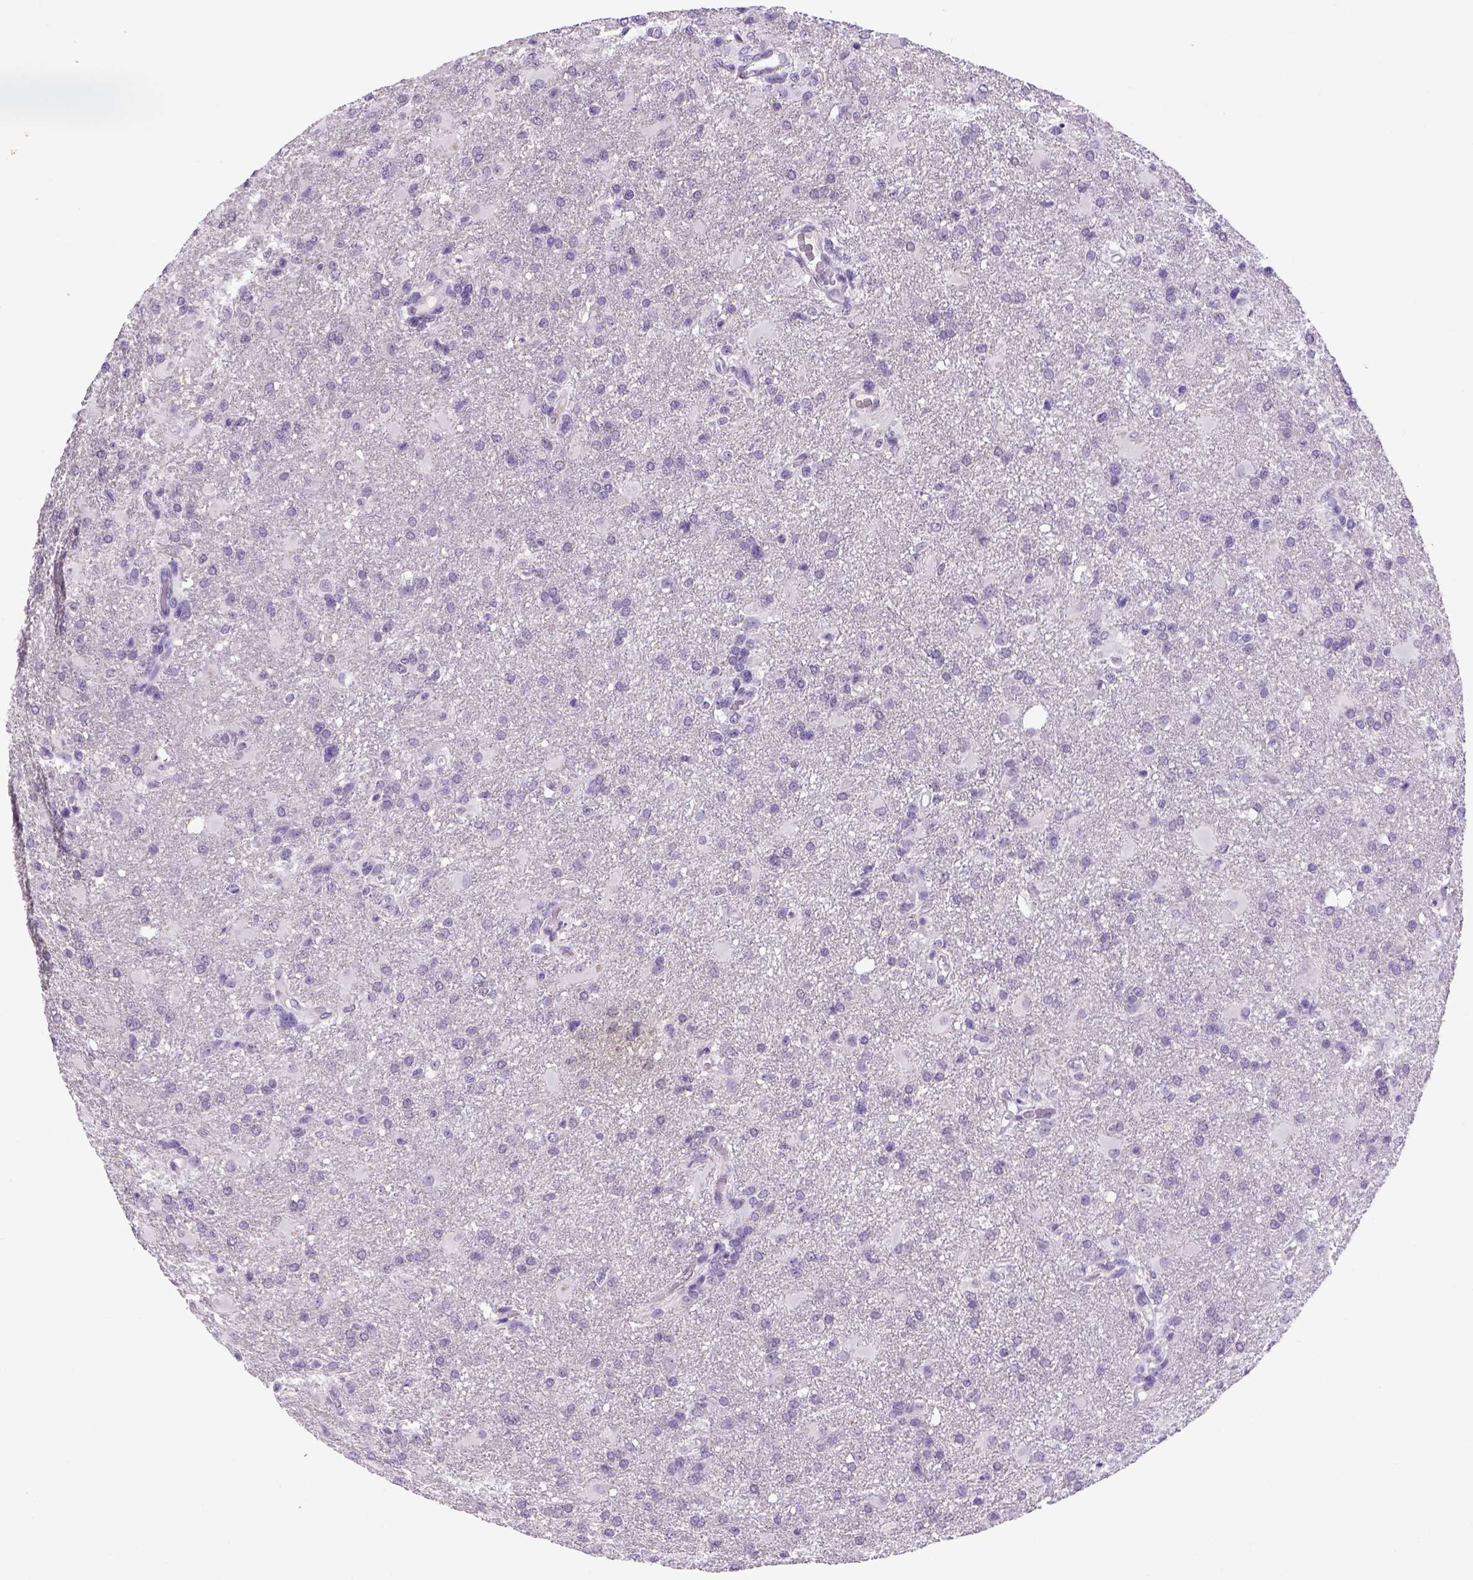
{"staining": {"intensity": "negative", "quantity": "none", "location": "none"}, "tissue": "glioma", "cell_type": "Tumor cells", "image_type": "cancer", "snomed": [{"axis": "morphology", "description": "Glioma, malignant, High grade"}, {"axis": "topography", "description": "Brain"}], "caption": "Immunohistochemistry (IHC) micrograph of neoplastic tissue: glioma stained with DAB exhibits no significant protein expression in tumor cells.", "gene": "DBH", "patient": {"sex": "male", "age": 68}}